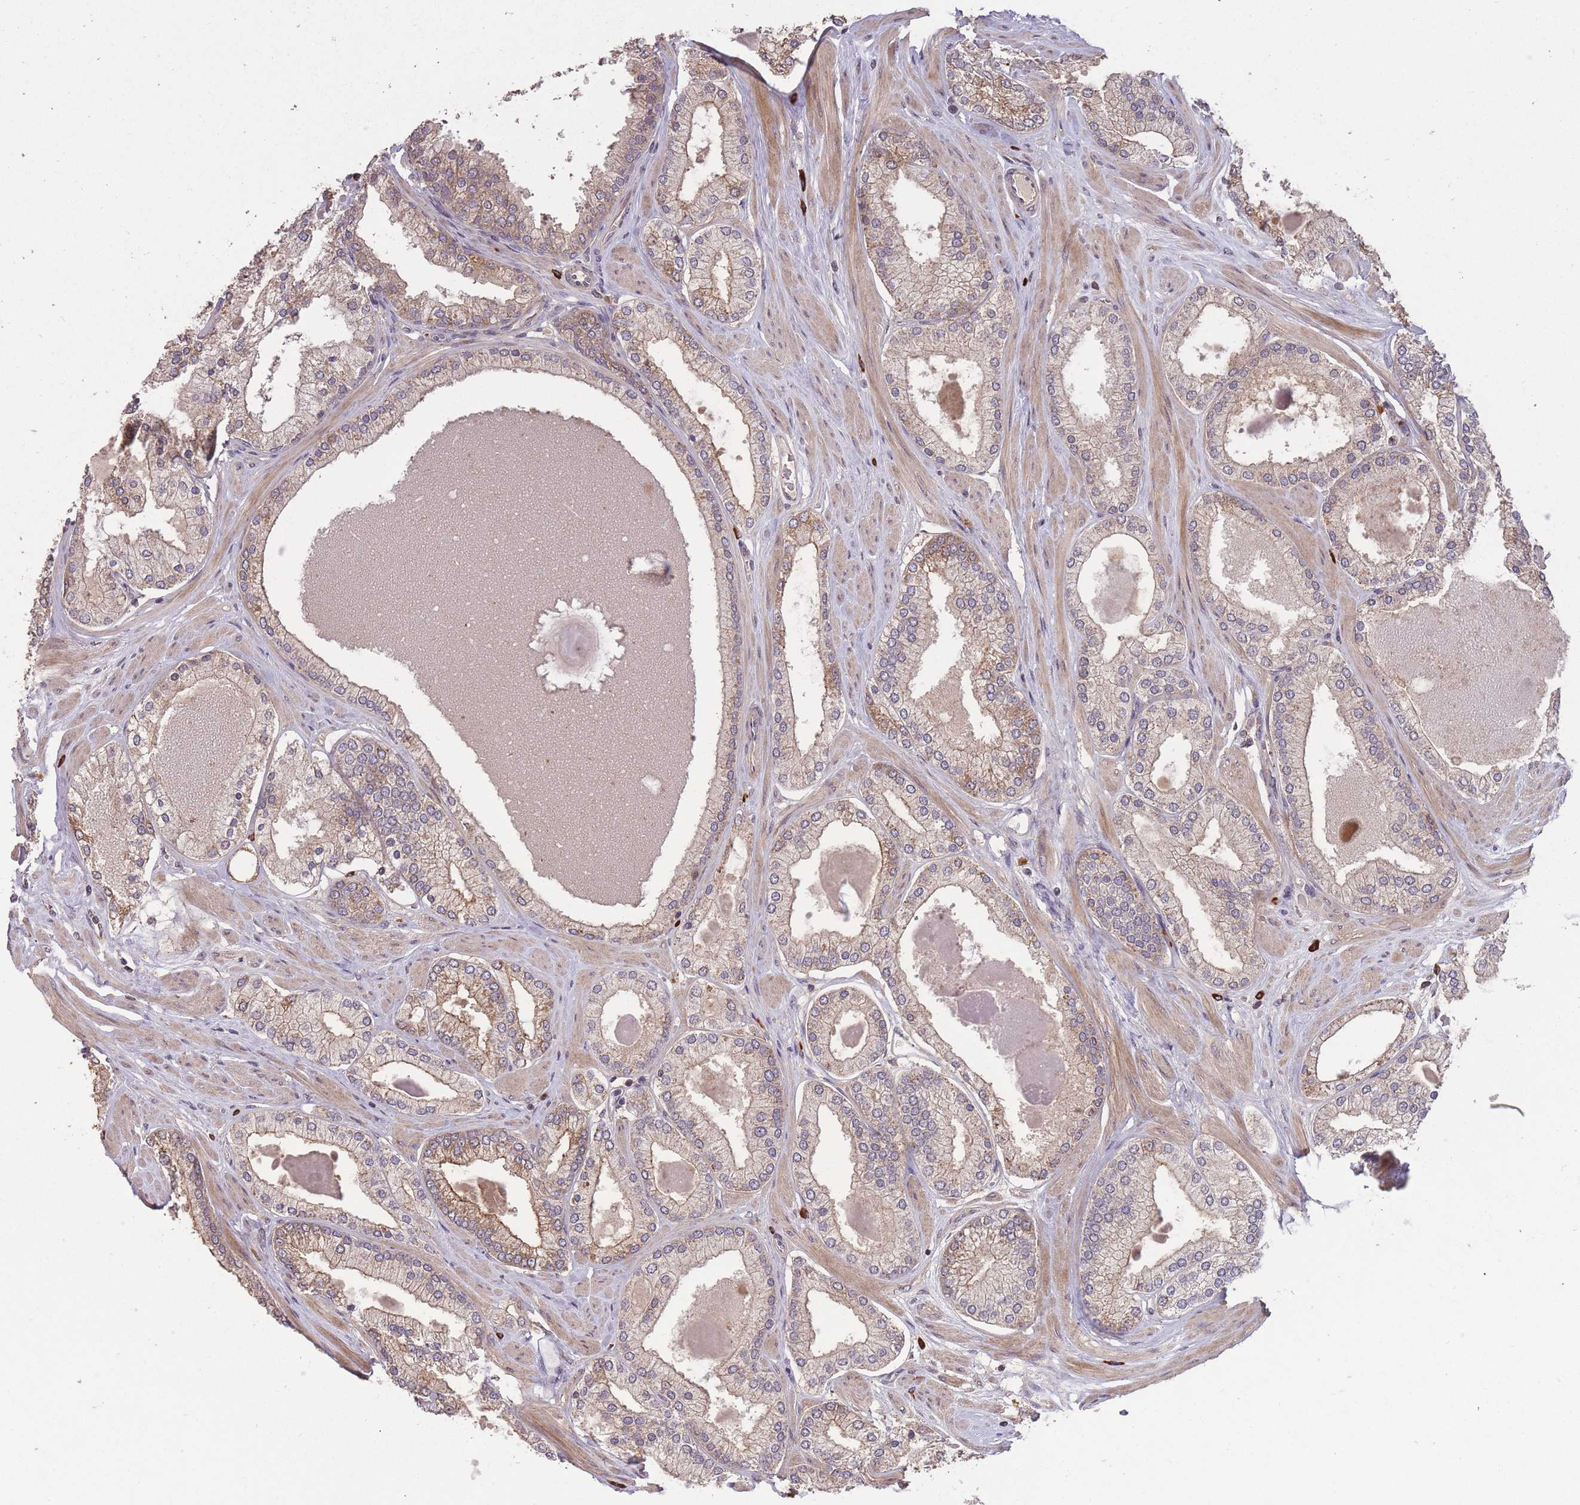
{"staining": {"intensity": "moderate", "quantity": "<25%", "location": "cytoplasmic/membranous"}, "tissue": "prostate cancer", "cell_type": "Tumor cells", "image_type": "cancer", "snomed": [{"axis": "morphology", "description": "Adenocarcinoma, Low grade"}, {"axis": "topography", "description": "Prostate"}], "caption": "Prostate cancer stained for a protein demonstrates moderate cytoplasmic/membranous positivity in tumor cells.", "gene": "ERBB3", "patient": {"sex": "male", "age": 42}}